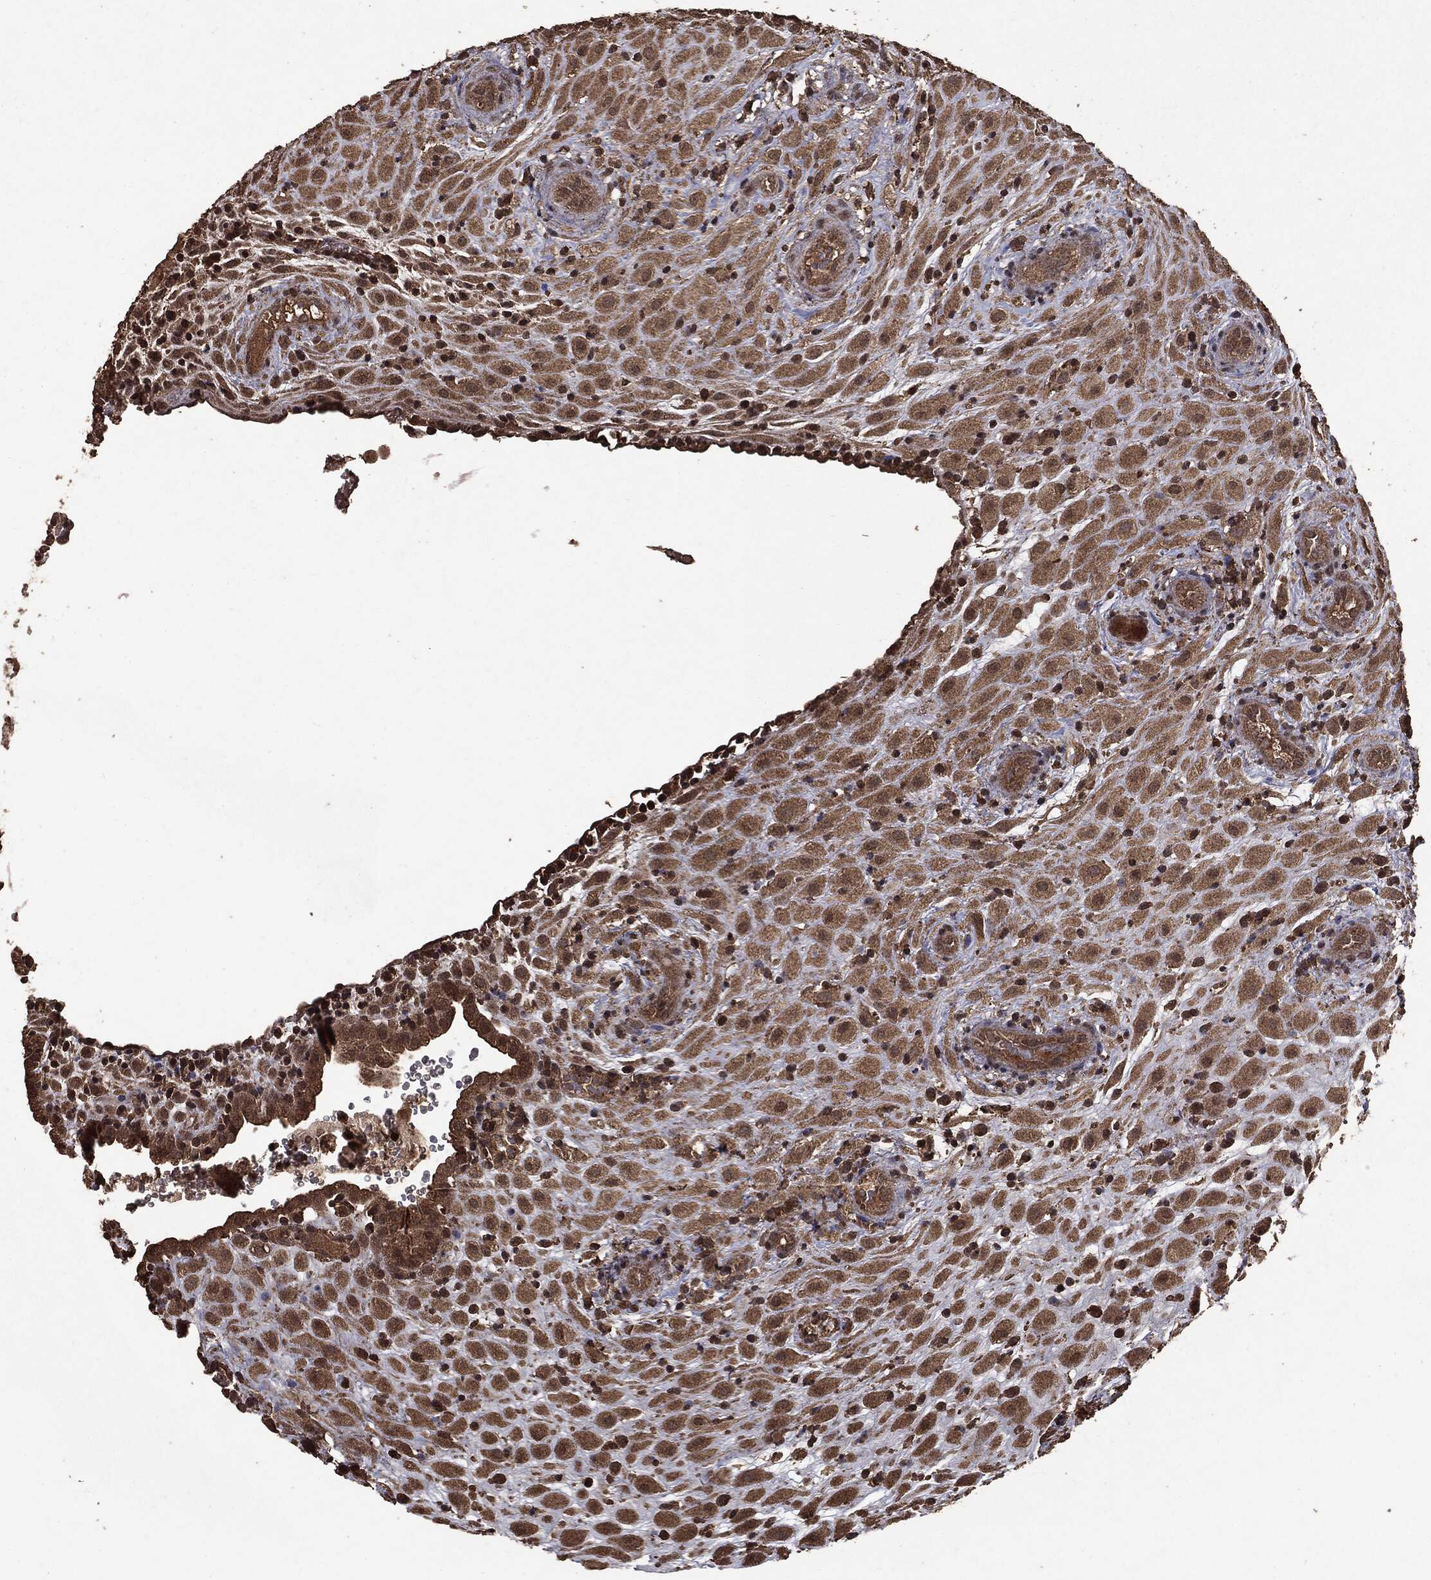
{"staining": {"intensity": "moderate", "quantity": ">75%", "location": "cytoplasmic/membranous"}, "tissue": "placenta", "cell_type": "Decidual cells", "image_type": "normal", "snomed": [{"axis": "morphology", "description": "Normal tissue, NOS"}, {"axis": "topography", "description": "Placenta"}], "caption": "An image of human placenta stained for a protein demonstrates moderate cytoplasmic/membranous brown staining in decidual cells. (DAB (3,3'-diaminobenzidine) = brown stain, brightfield microscopy at high magnification).", "gene": "NME1", "patient": {"sex": "female", "age": 19}}